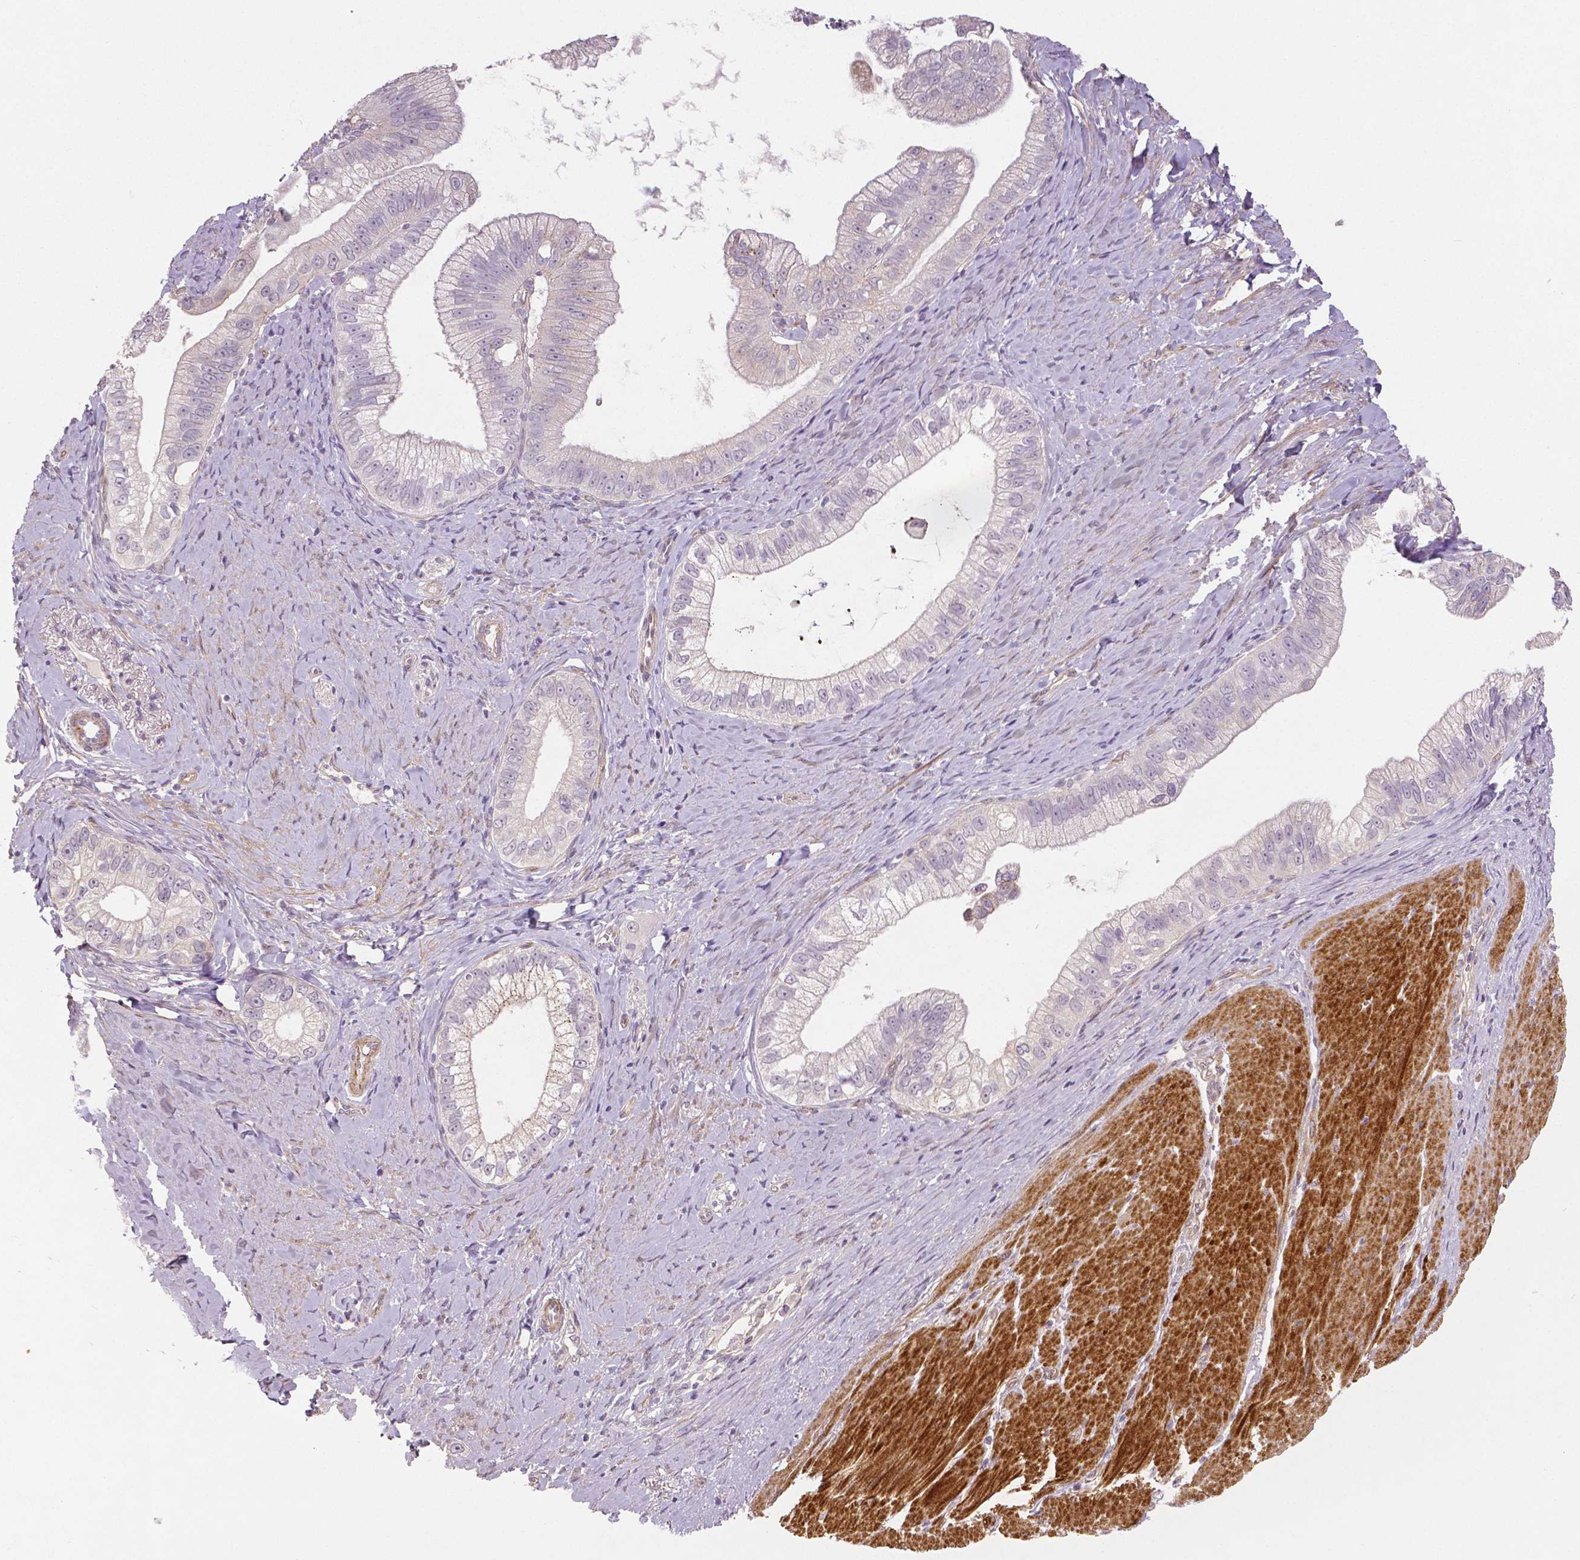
{"staining": {"intensity": "negative", "quantity": "none", "location": "none"}, "tissue": "pancreatic cancer", "cell_type": "Tumor cells", "image_type": "cancer", "snomed": [{"axis": "morphology", "description": "Adenocarcinoma, NOS"}, {"axis": "topography", "description": "Pancreas"}], "caption": "A high-resolution micrograph shows immunohistochemistry (IHC) staining of pancreatic adenocarcinoma, which exhibits no significant expression in tumor cells. Brightfield microscopy of immunohistochemistry (IHC) stained with DAB (3,3'-diaminobenzidine) (brown) and hematoxylin (blue), captured at high magnification.", "gene": "FLT1", "patient": {"sex": "male", "age": 70}}